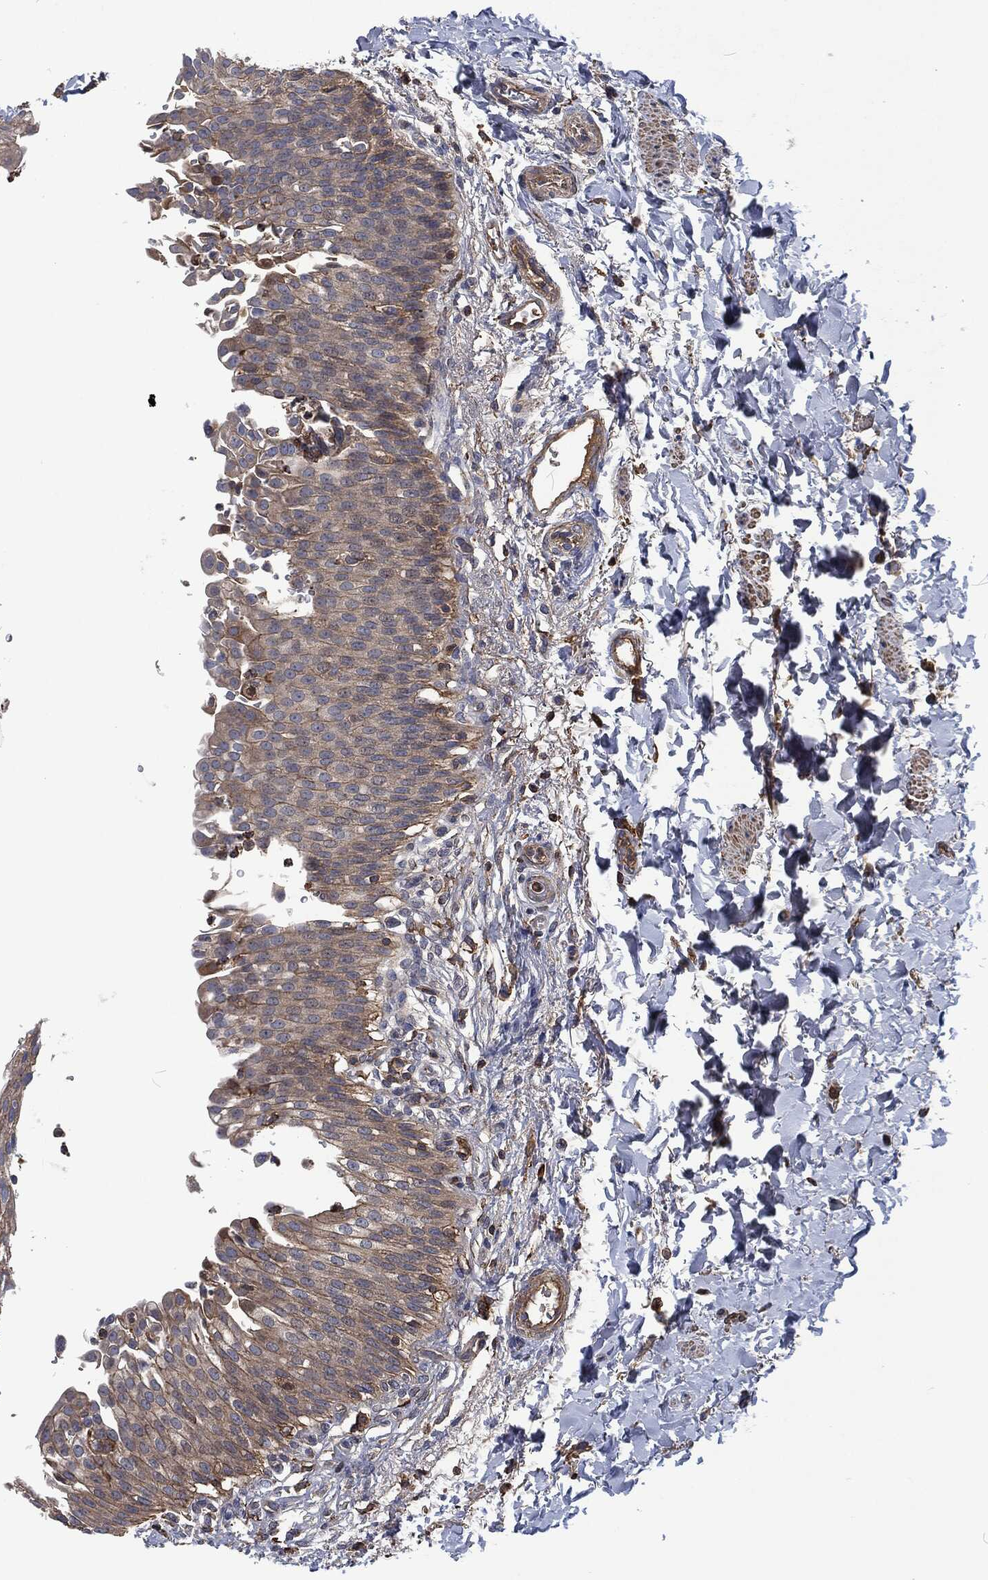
{"staining": {"intensity": "moderate", "quantity": "<25%", "location": "cytoplasmic/membranous"}, "tissue": "urinary bladder", "cell_type": "Urothelial cells", "image_type": "normal", "snomed": [{"axis": "morphology", "description": "Normal tissue, NOS"}, {"axis": "topography", "description": "Urinary bladder"}], "caption": "DAB (3,3'-diaminobenzidine) immunohistochemical staining of normal urinary bladder displays moderate cytoplasmic/membranous protein positivity in about <25% of urothelial cells.", "gene": "LGALS9", "patient": {"sex": "female", "age": 60}}